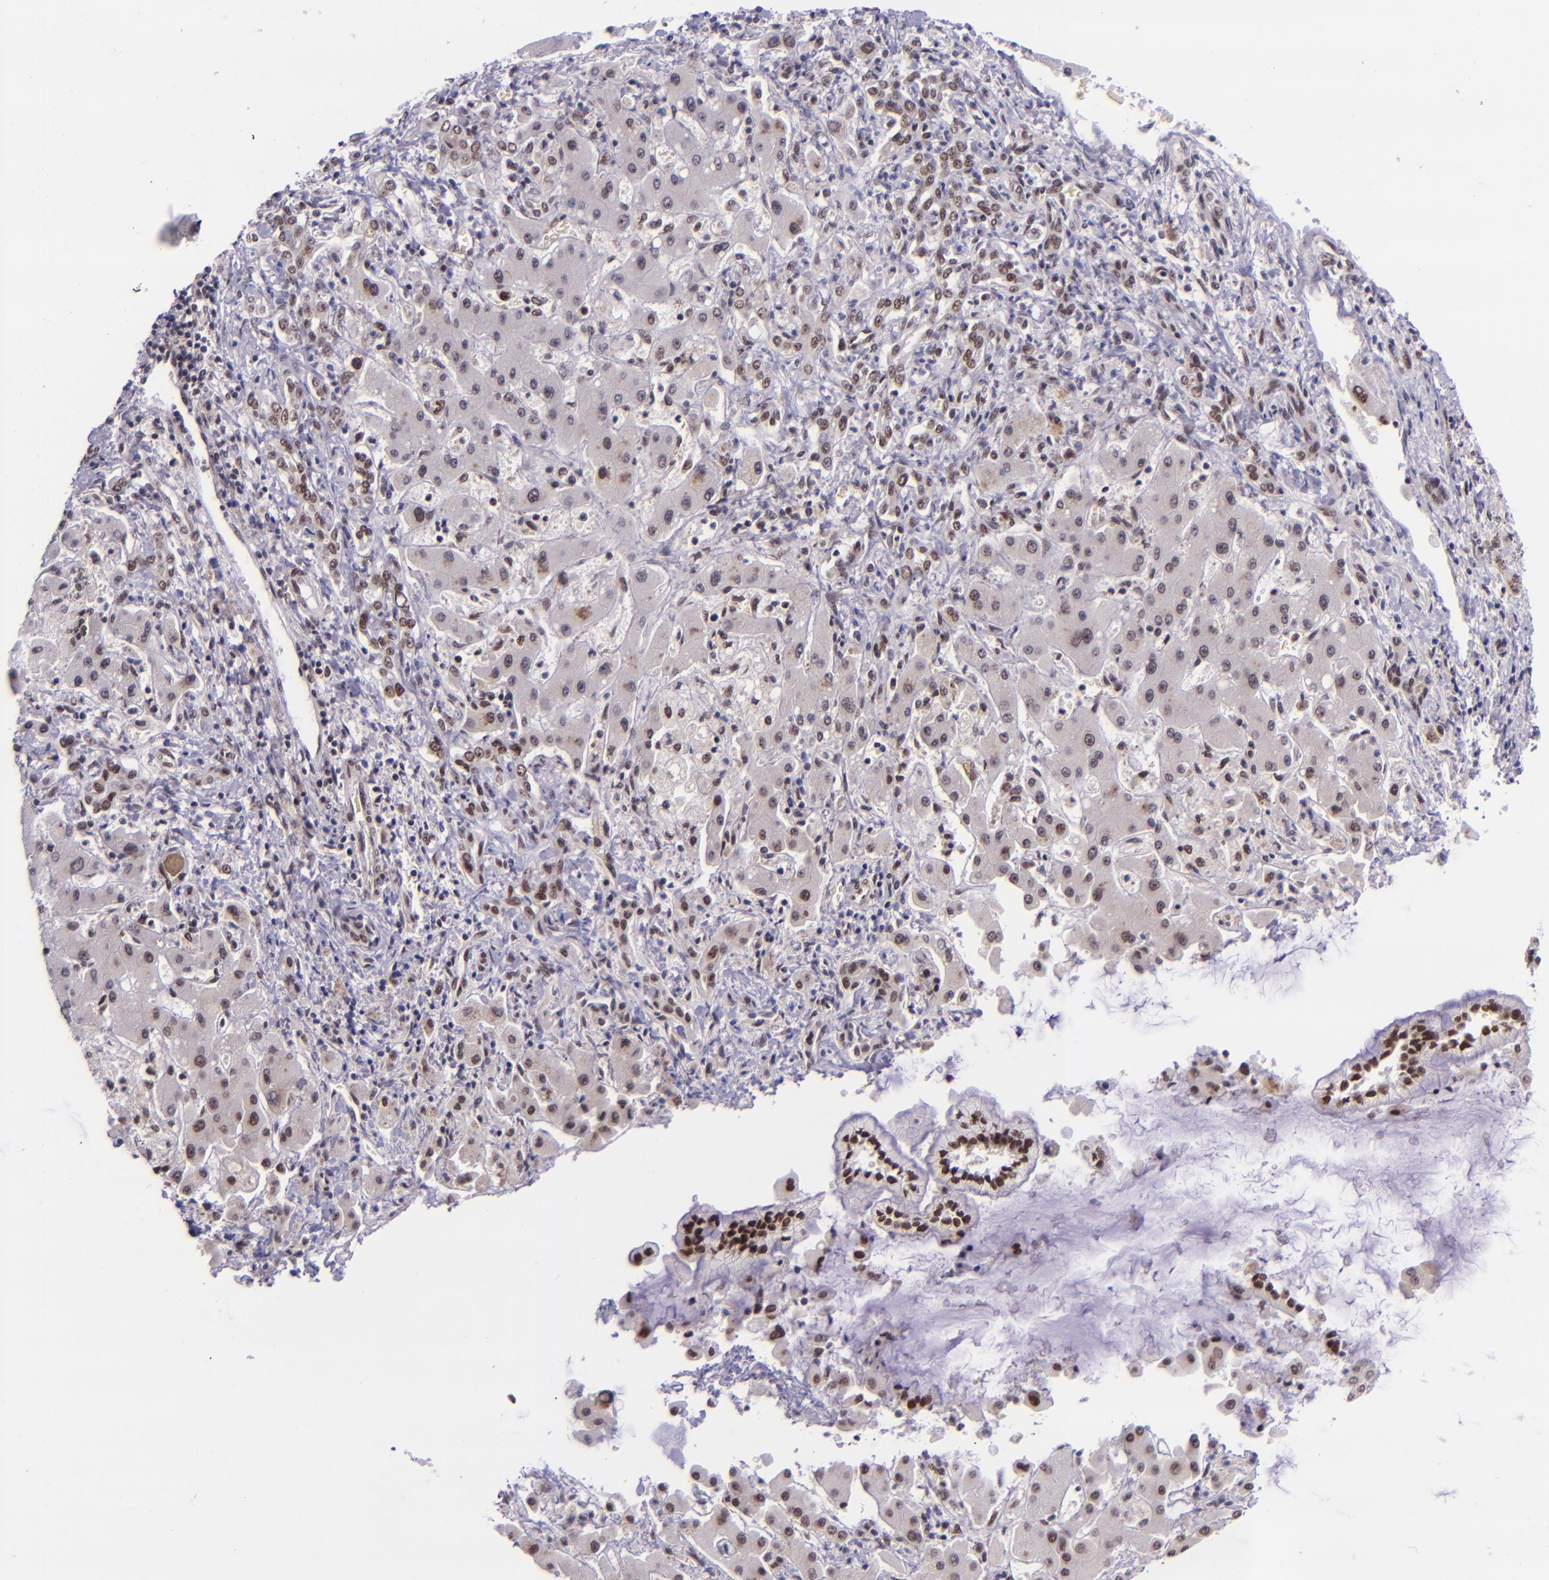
{"staining": {"intensity": "weak", "quantity": "25%-75%", "location": "nuclear"}, "tissue": "liver cancer", "cell_type": "Tumor cells", "image_type": "cancer", "snomed": [{"axis": "morphology", "description": "Cholangiocarcinoma"}, {"axis": "topography", "description": "Liver"}], "caption": "Weak nuclear positivity is identified in approximately 25%-75% of tumor cells in liver cancer.", "gene": "GPKOW", "patient": {"sex": "male", "age": 50}}